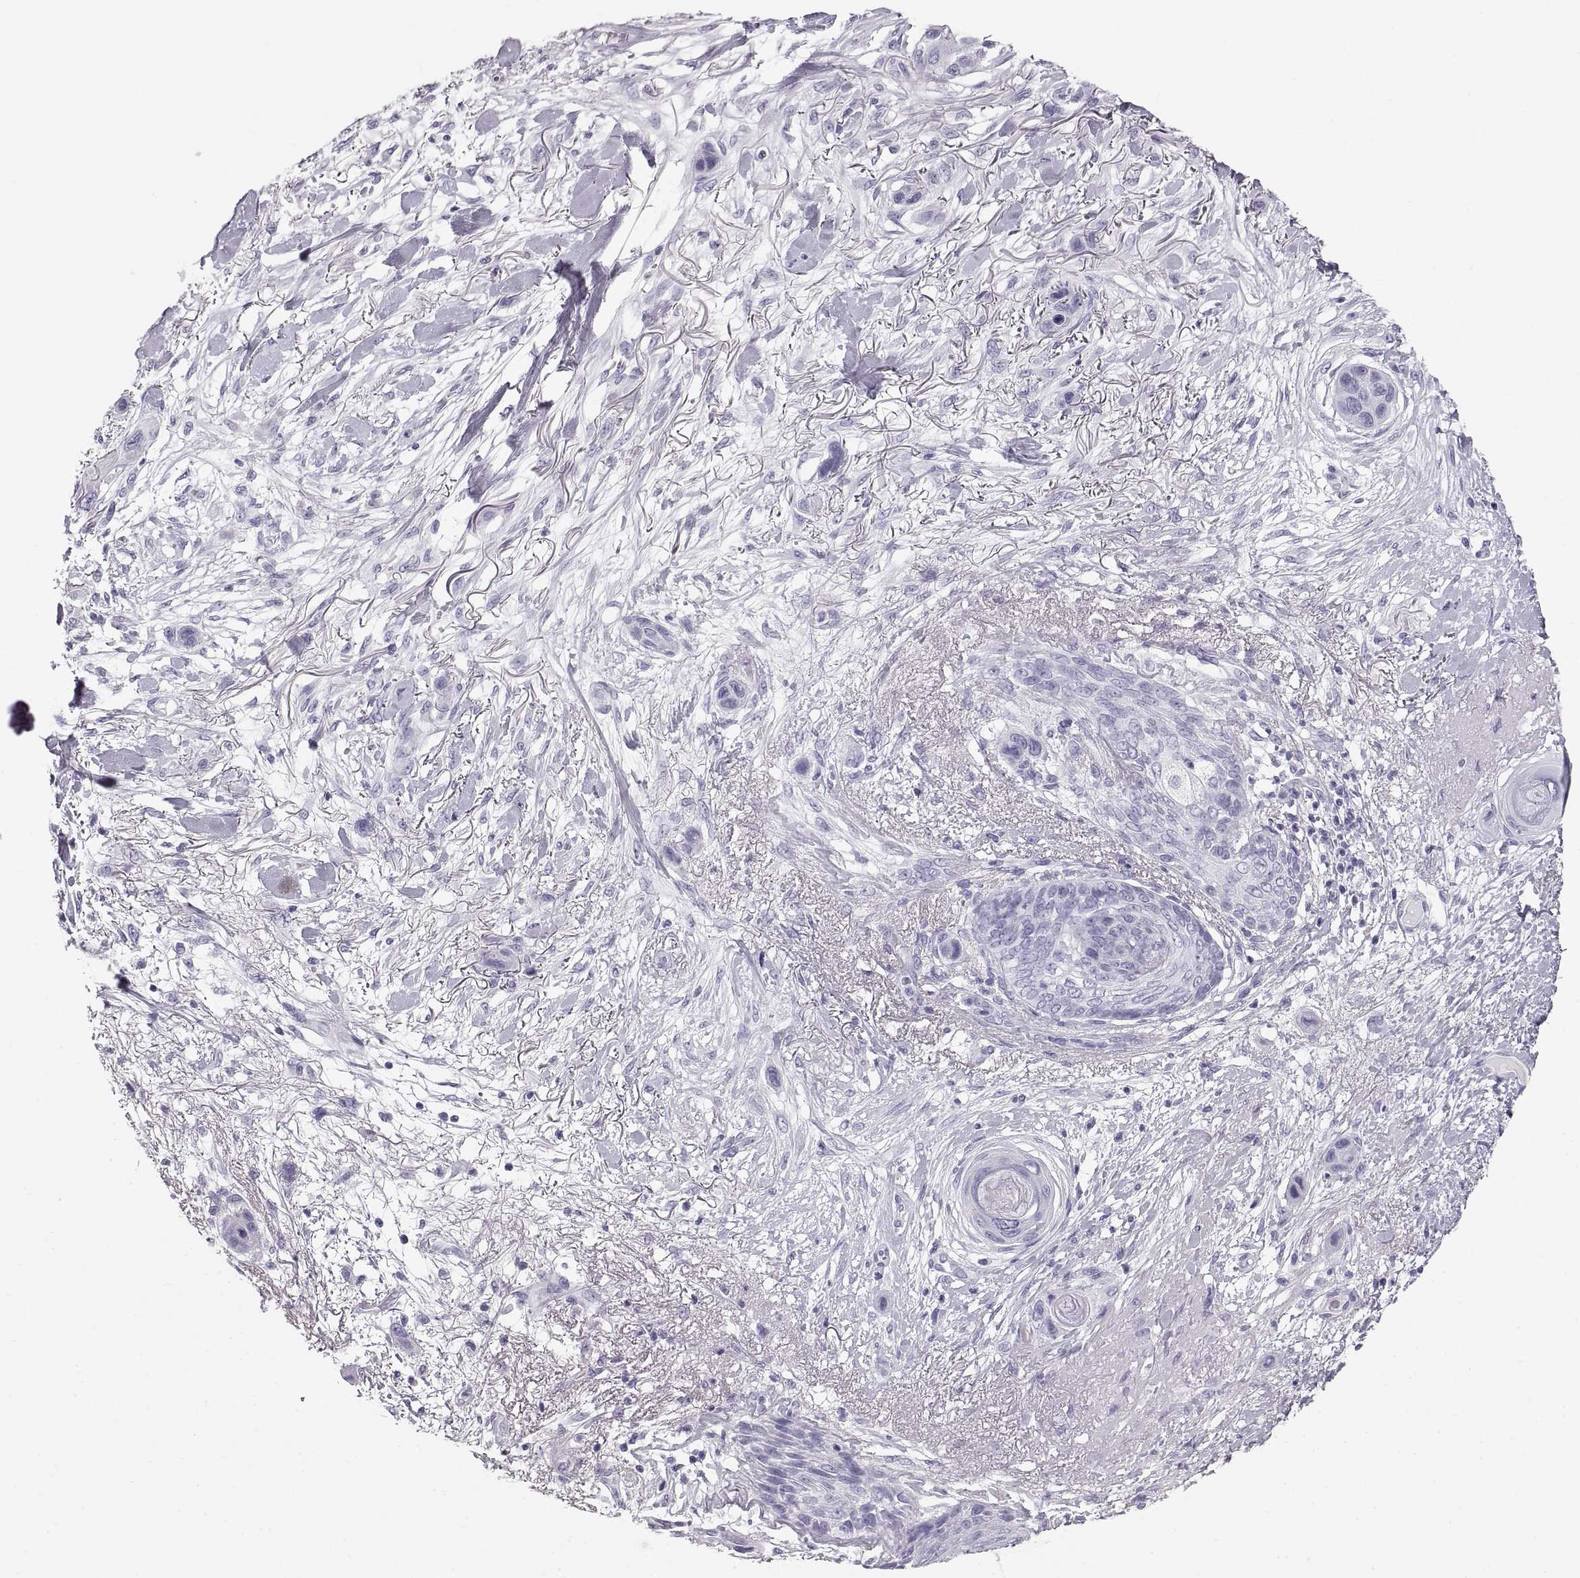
{"staining": {"intensity": "negative", "quantity": "none", "location": "none"}, "tissue": "skin cancer", "cell_type": "Tumor cells", "image_type": "cancer", "snomed": [{"axis": "morphology", "description": "Squamous cell carcinoma, NOS"}, {"axis": "topography", "description": "Skin"}], "caption": "An immunohistochemistry micrograph of squamous cell carcinoma (skin) is shown. There is no staining in tumor cells of squamous cell carcinoma (skin).", "gene": "CRYAA", "patient": {"sex": "male", "age": 79}}